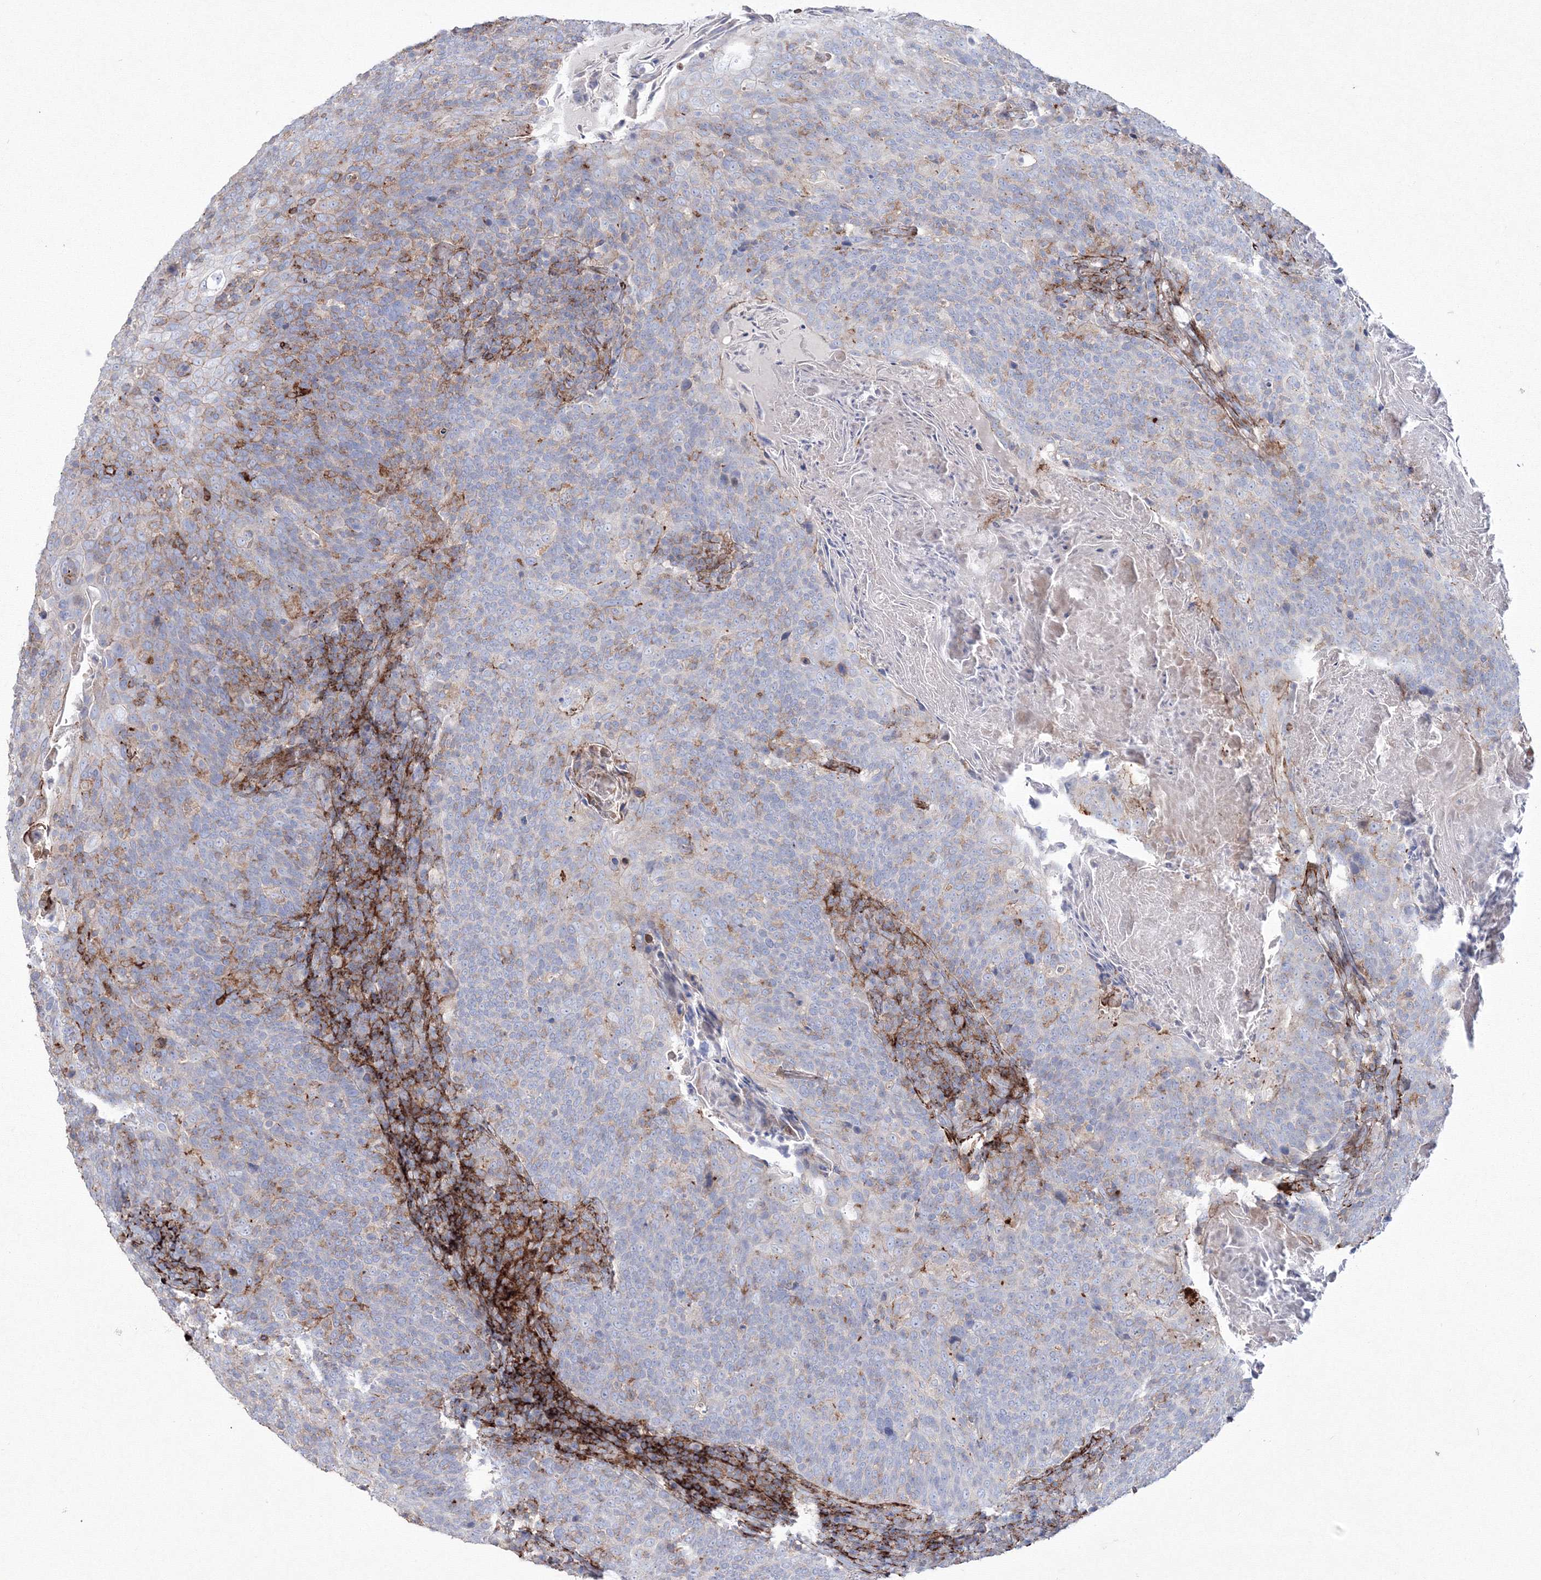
{"staining": {"intensity": "negative", "quantity": "none", "location": "none"}, "tissue": "head and neck cancer", "cell_type": "Tumor cells", "image_type": "cancer", "snomed": [{"axis": "morphology", "description": "Squamous cell carcinoma, NOS"}, {"axis": "morphology", "description": "Squamous cell carcinoma, metastatic, NOS"}, {"axis": "topography", "description": "Lymph node"}, {"axis": "topography", "description": "Head-Neck"}], "caption": "A high-resolution image shows immunohistochemistry staining of head and neck metastatic squamous cell carcinoma, which reveals no significant expression in tumor cells.", "gene": "GPR82", "patient": {"sex": "male", "age": 62}}